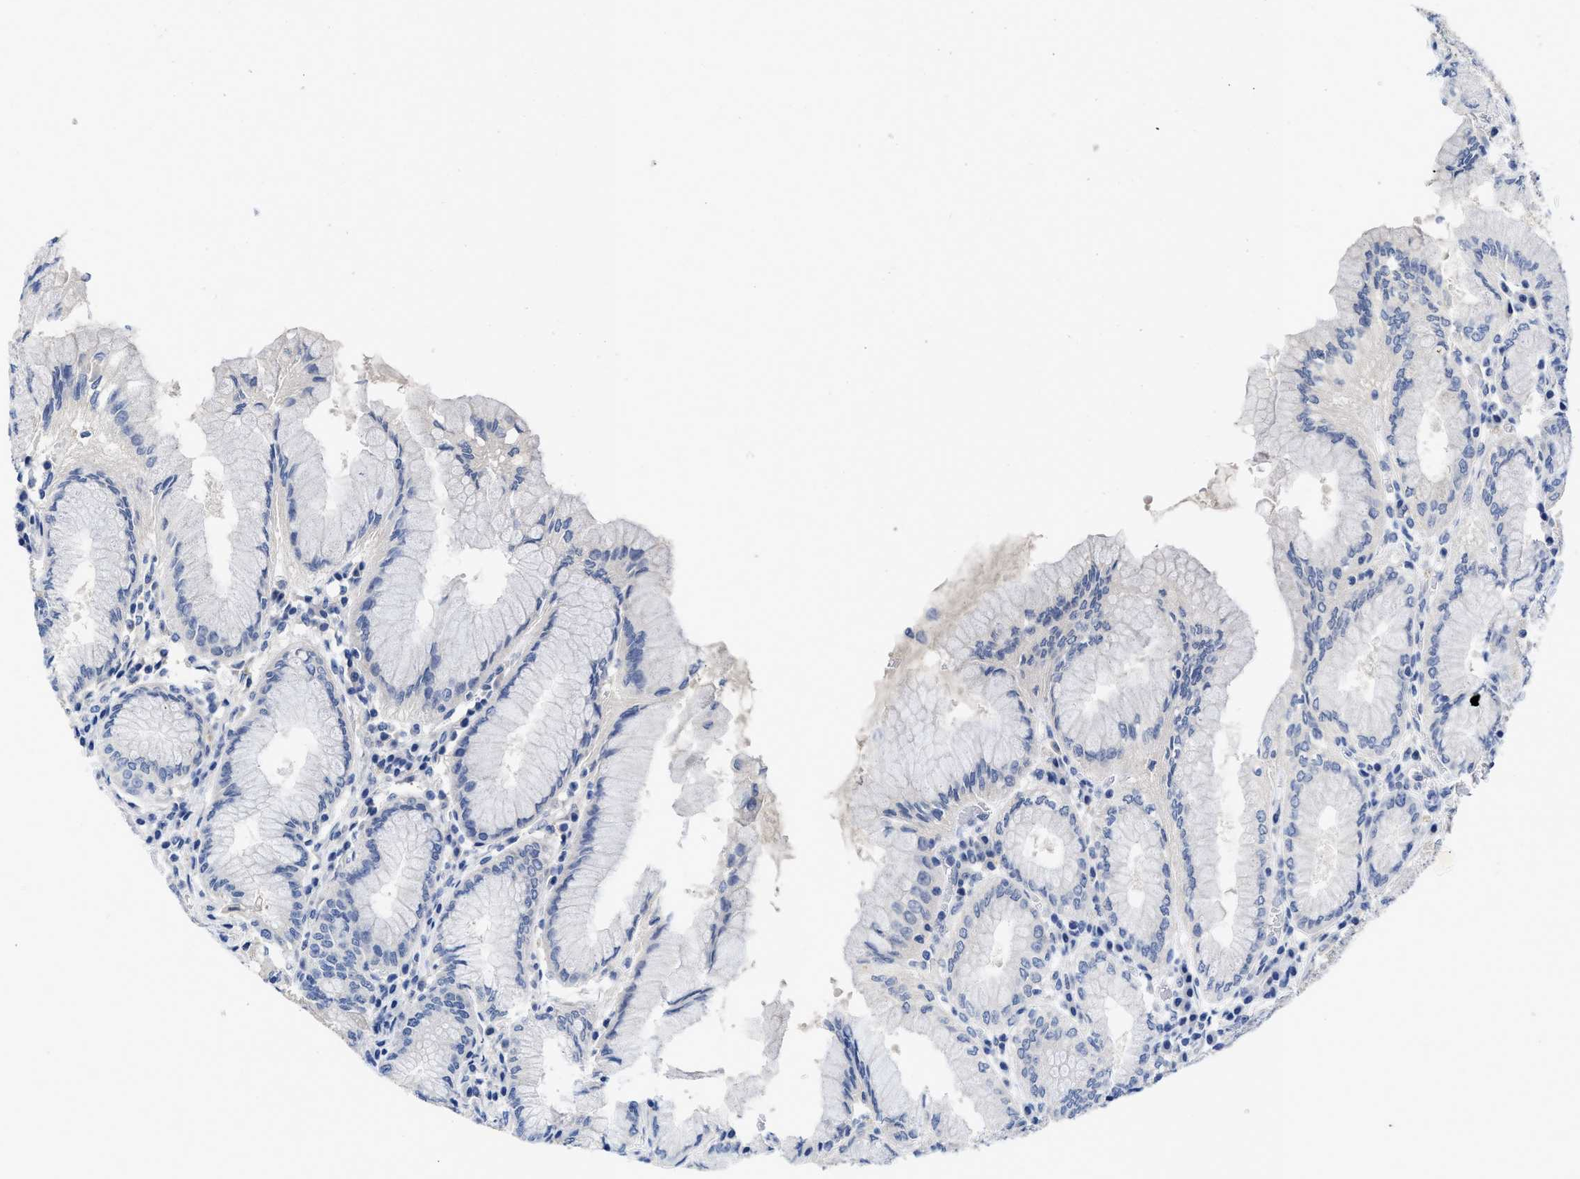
{"staining": {"intensity": "strong", "quantity": "<25%", "location": "cytoplasmic/membranous"}, "tissue": "stomach", "cell_type": "Glandular cells", "image_type": "normal", "snomed": [{"axis": "morphology", "description": "Normal tissue, NOS"}, {"axis": "topography", "description": "Stomach"}, {"axis": "topography", "description": "Stomach, lower"}], "caption": "A brown stain shows strong cytoplasmic/membranous staining of a protein in glandular cells of normal human stomach.", "gene": "PYY", "patient": {"sex": "female", "age": 56}}